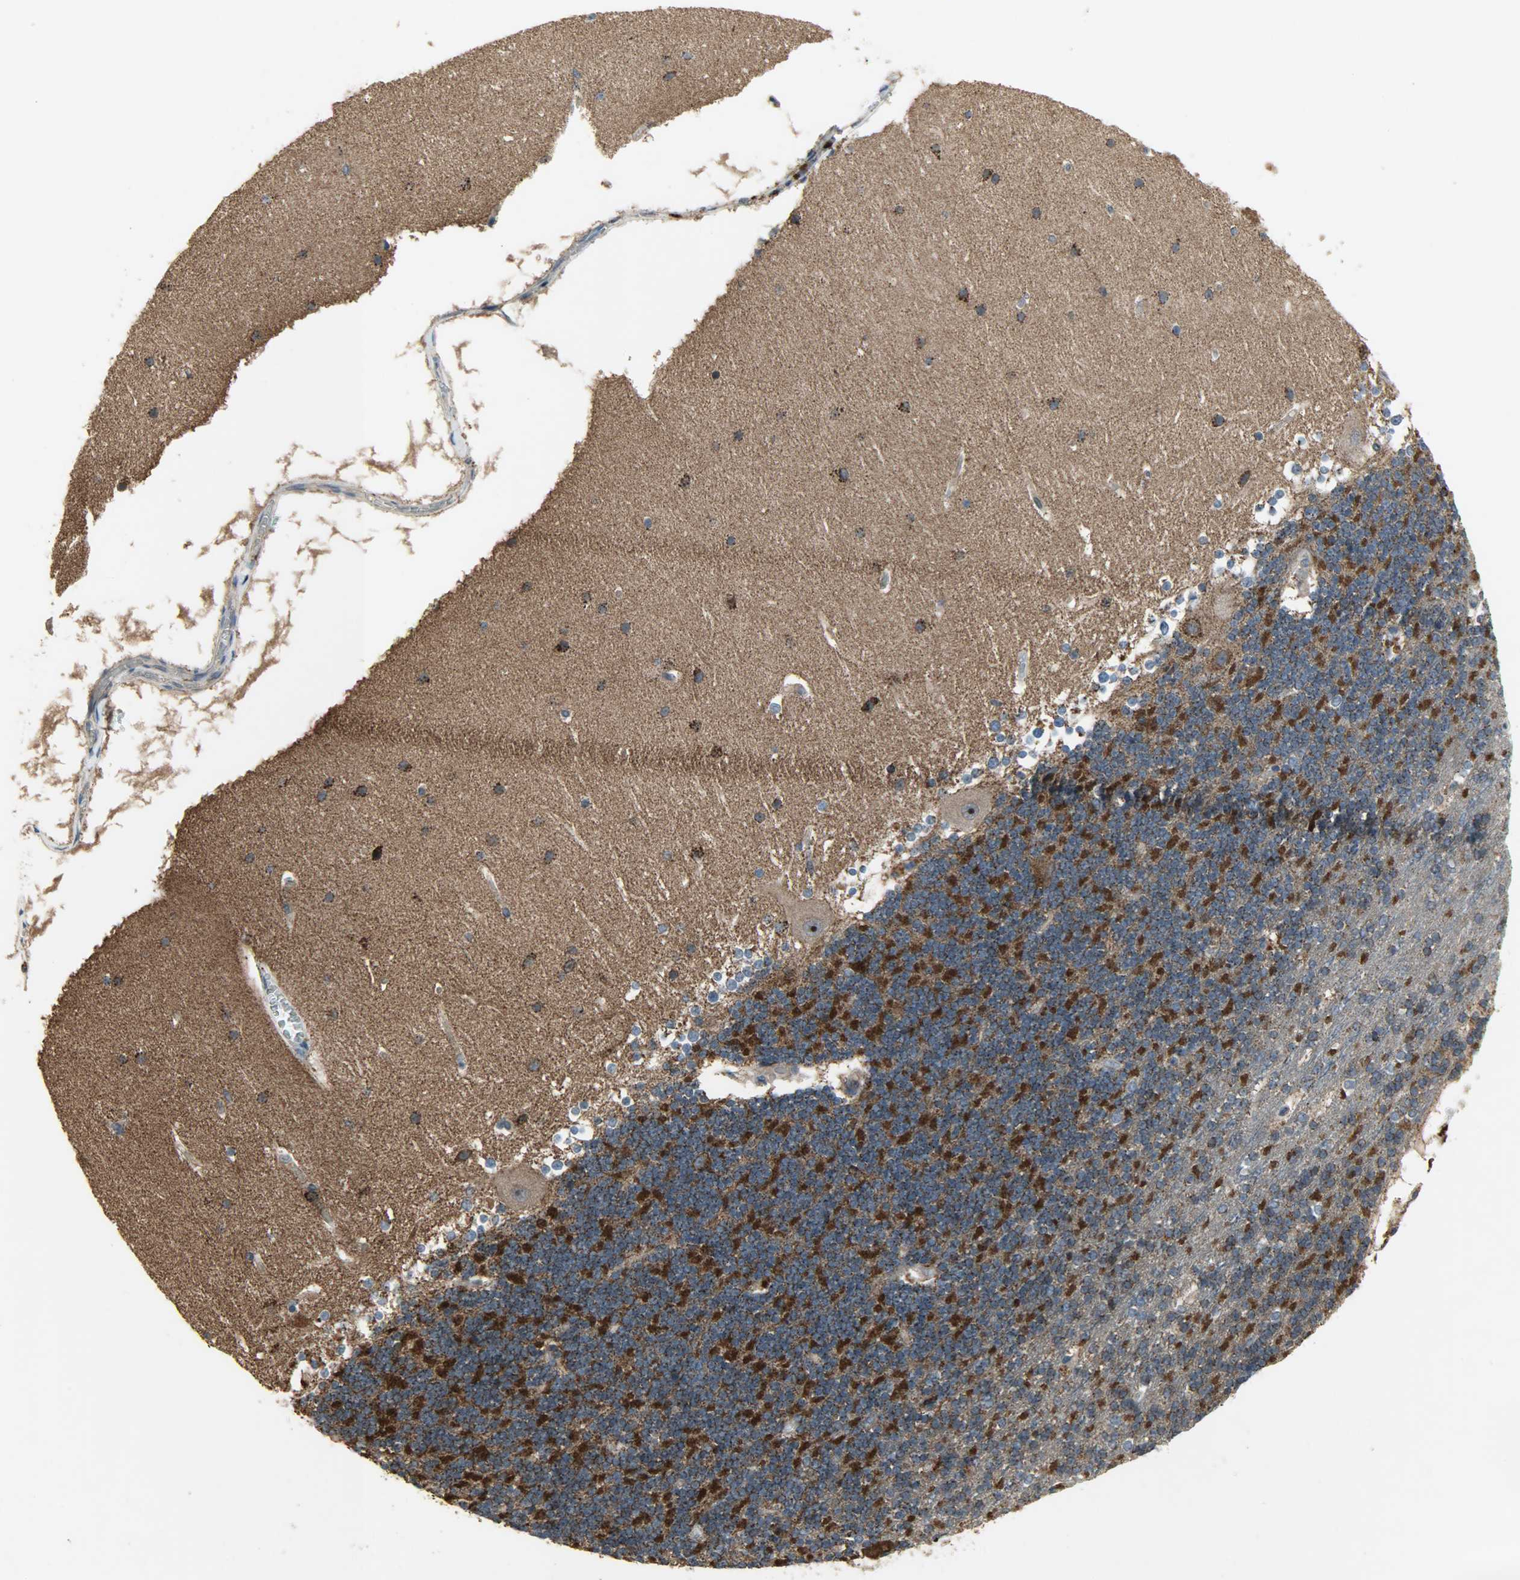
{"staining": {"intensity": "strong", "quantity": ">75%", "location": "cytoplasmic/membranous"}, "tissue": "cerebellum", "cell_type": "Cells in granular layer", "image_type": "normal", "snomed": [{"axis": "morphology", "description": "Normal tissue, NOS"}, {"axis": "topography", "description": "Cerebellum"}], "caption": "Approximately >75% of cells in granular layer in unremarkable cerebellum show strong cytoplasmic/membranous protein expression as visualized by brown immunohistochemical staining.", "gene": "AMT", "patient": {"sex": "female", "age": 19}}